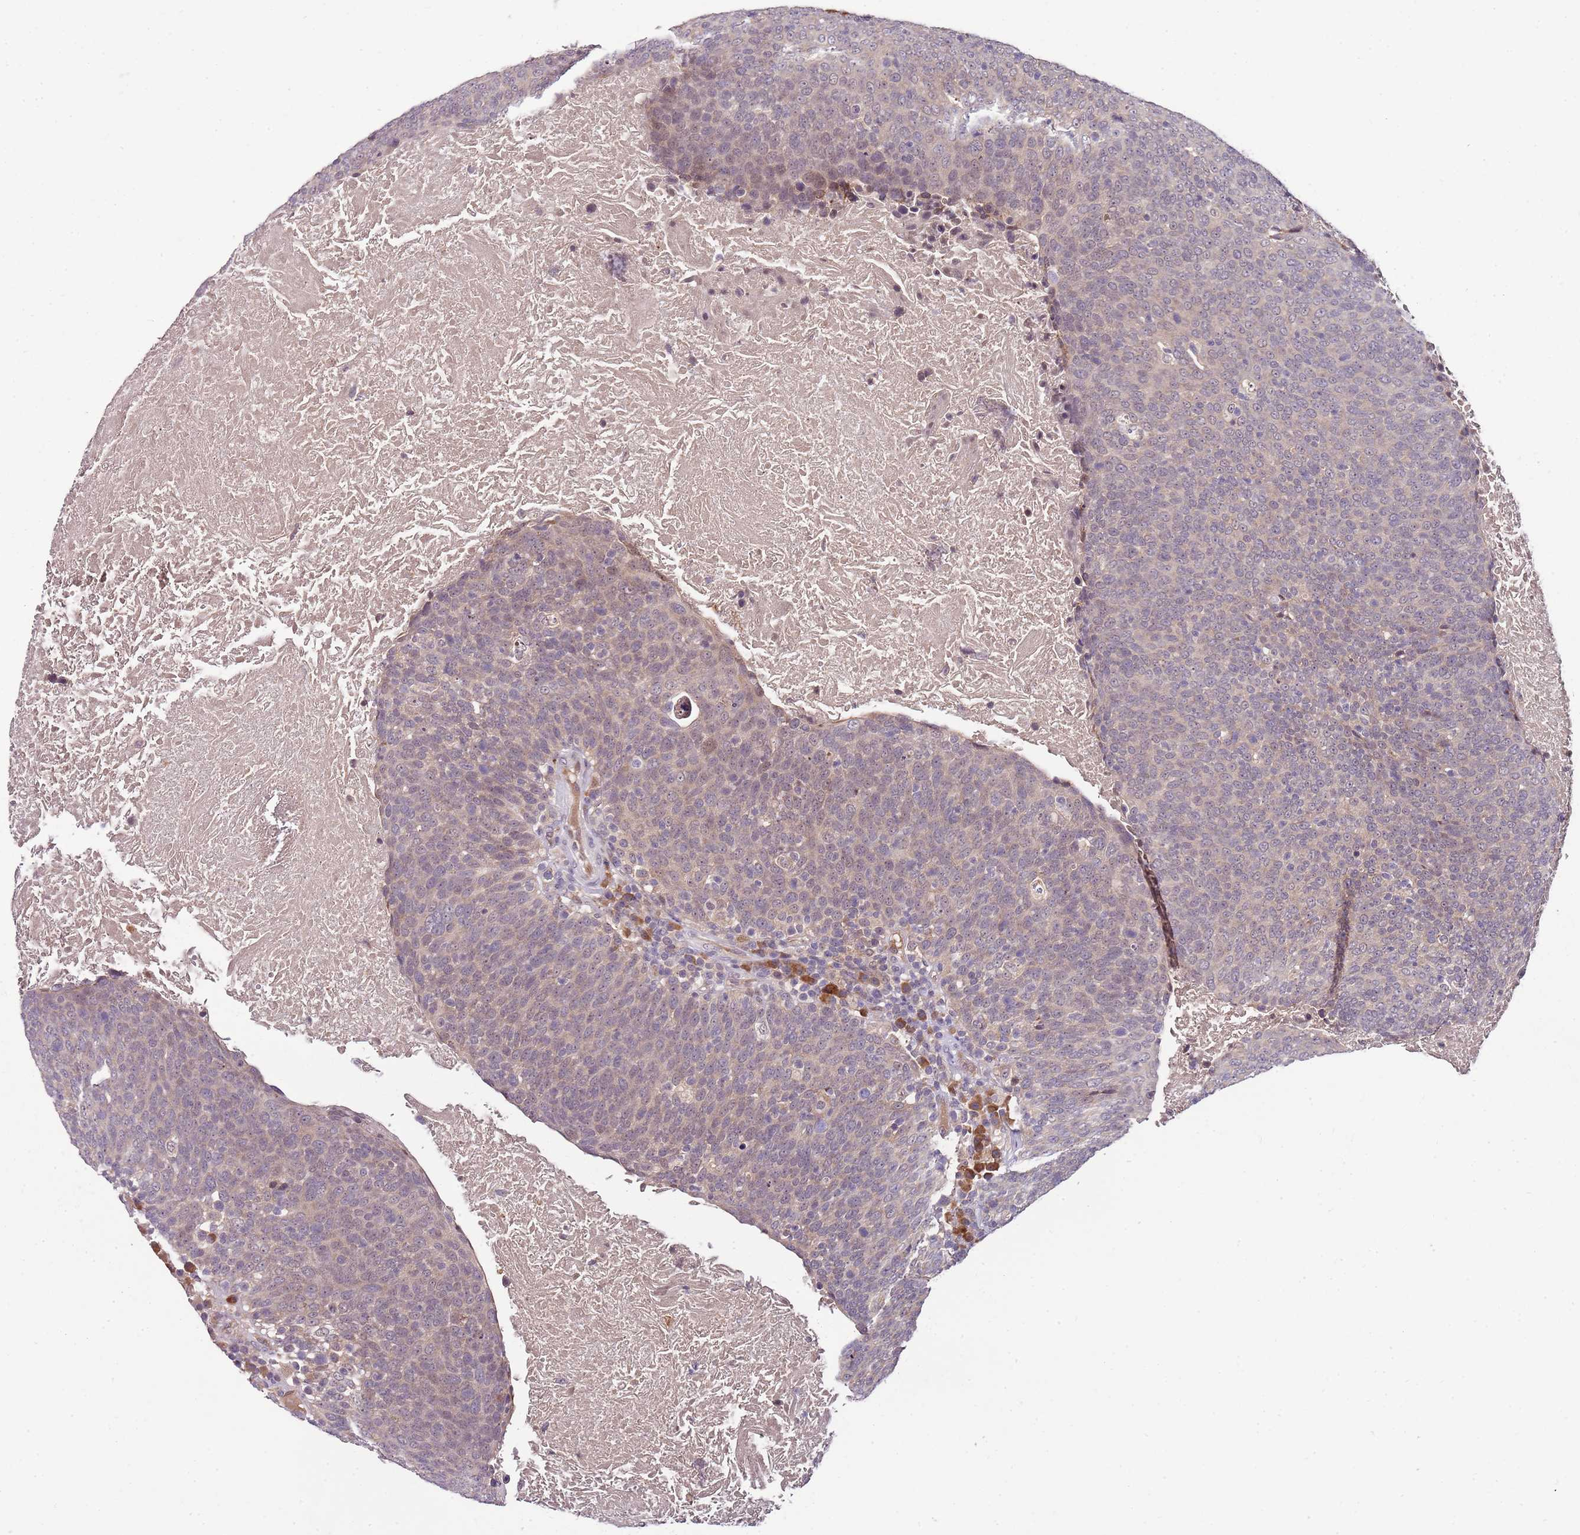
{"staining": {"intensity": "weak", "quantity": "<25%", "location": "nuclear"}, "tissue": "head and neck cancer", "cell_type": "Tumor cells", "image_type": "cancer", "snomed": [{"axis": "morphology", "description": "Squamous cell carcinoma, NOS"}, {"axis": "morphology", "description": "Squamous cell carcinoma, metastatic, NOS"}, {"axis": "topography", "description": "Lymph node"}, {"axis": "topography", "description": "Head-Neck"}], "caption": "Tumor cells show no significant protein expression in head and neck squamous cell carcinoma. (Stains: DAB (3,3'-diaminobenzidine) immunohistochemistry (IHC) with hematoxylin counter stain, Microscopy: brightfield microscopy at high magnification).", "gene": "FBXL22", "patient": {"sex": "male", "age": 62}}